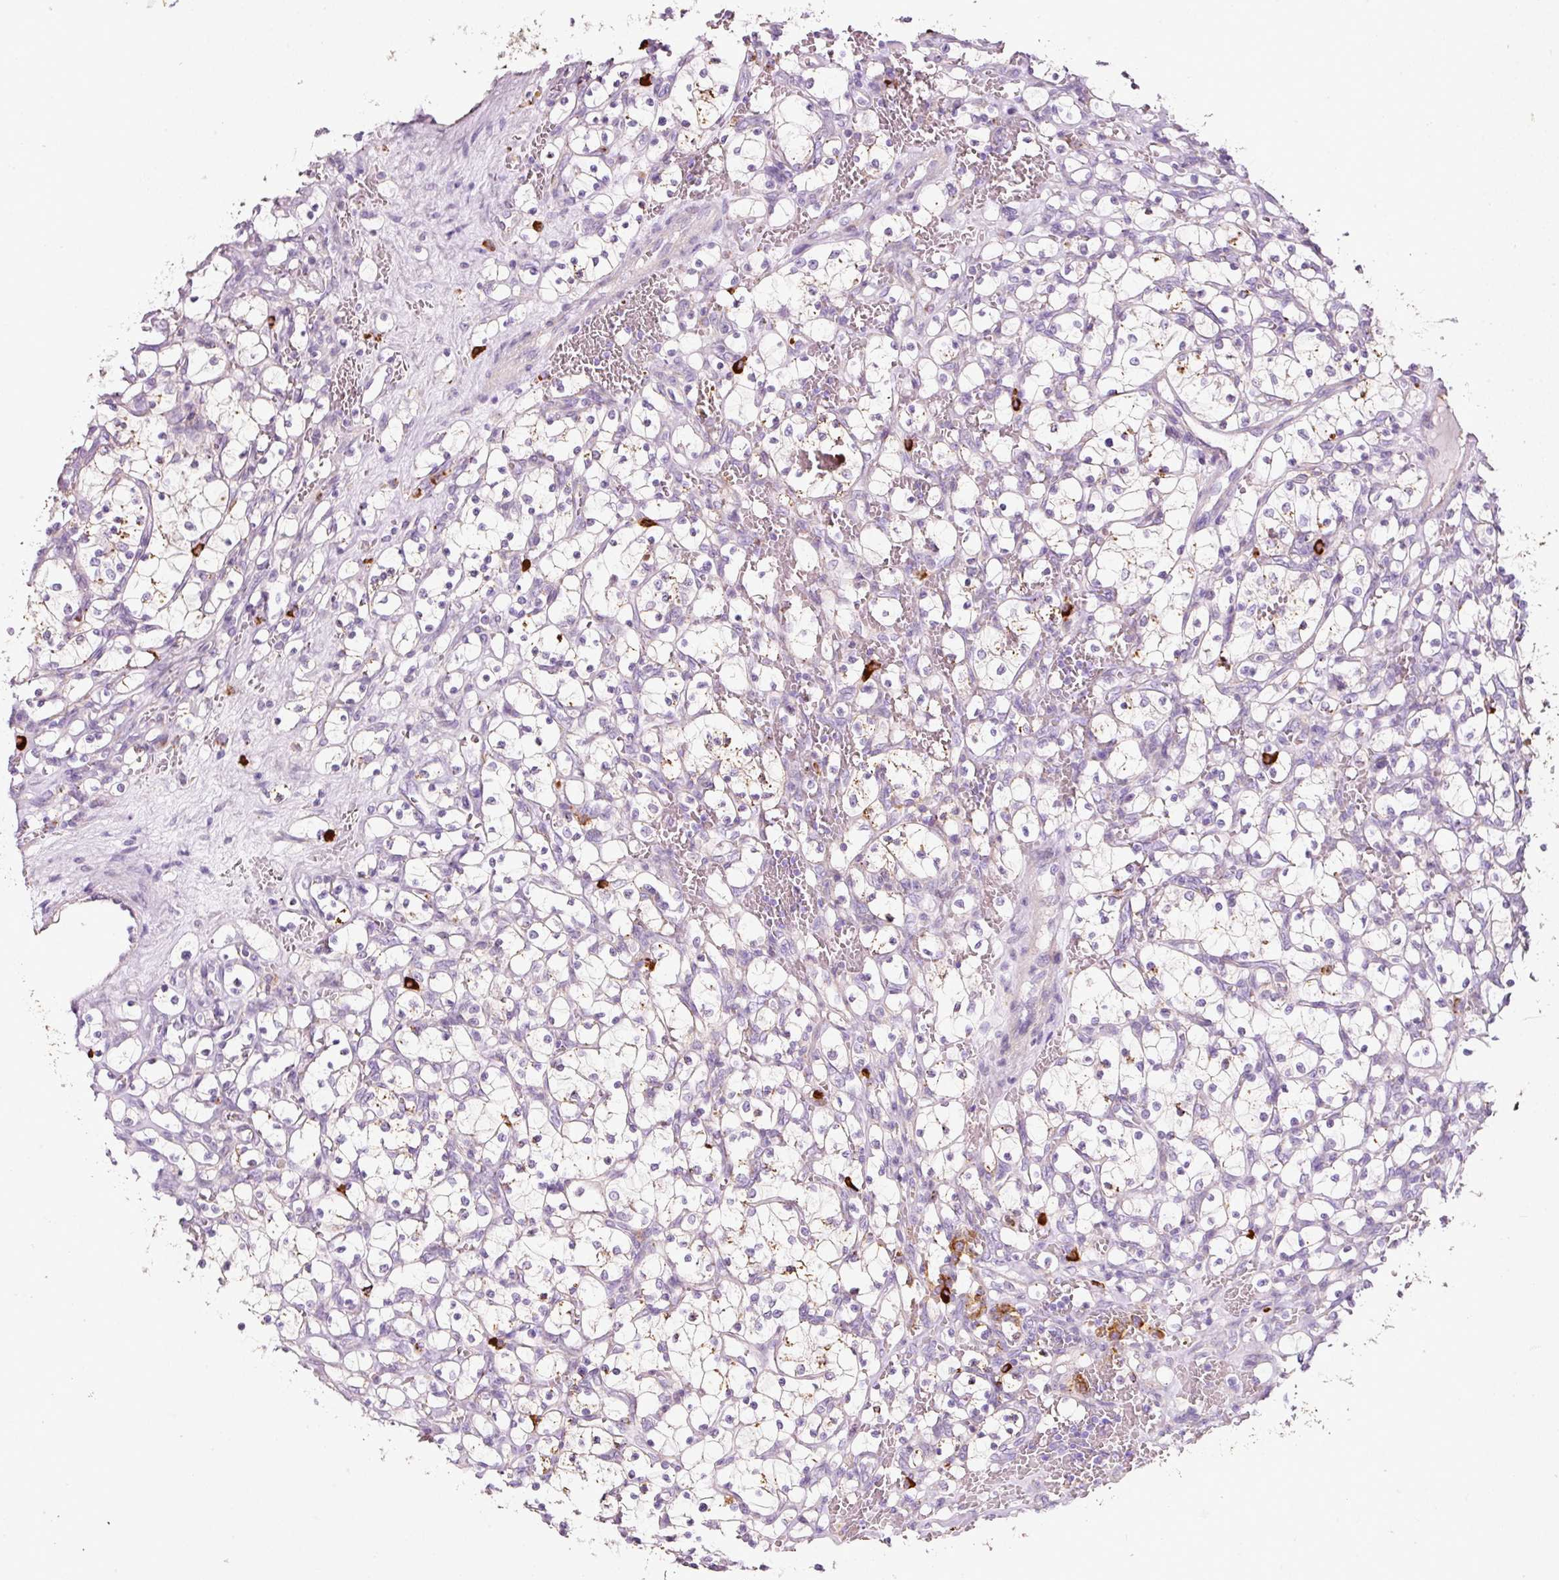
{"staining": {"intensity": "negative", "quantity": "none", "location": "none"}, "tissue": "renal cancer", "cell_type": "Tumor cells", "image_type": "cancer", "snomed": [{"axis": "morphology", "description": "Adenocarcinoma, NOS"}, {"axis": "topography", "description": "Kidney"}], "caption": "High magnification brightfield microscopy of renal adenocarcinoma stained with DAB (brown) and counterstained with hematoxylin (blue): tumor cells show no significant staining.", "gene": "TMC8", "patient": {"sex": "female", "age": 69}}